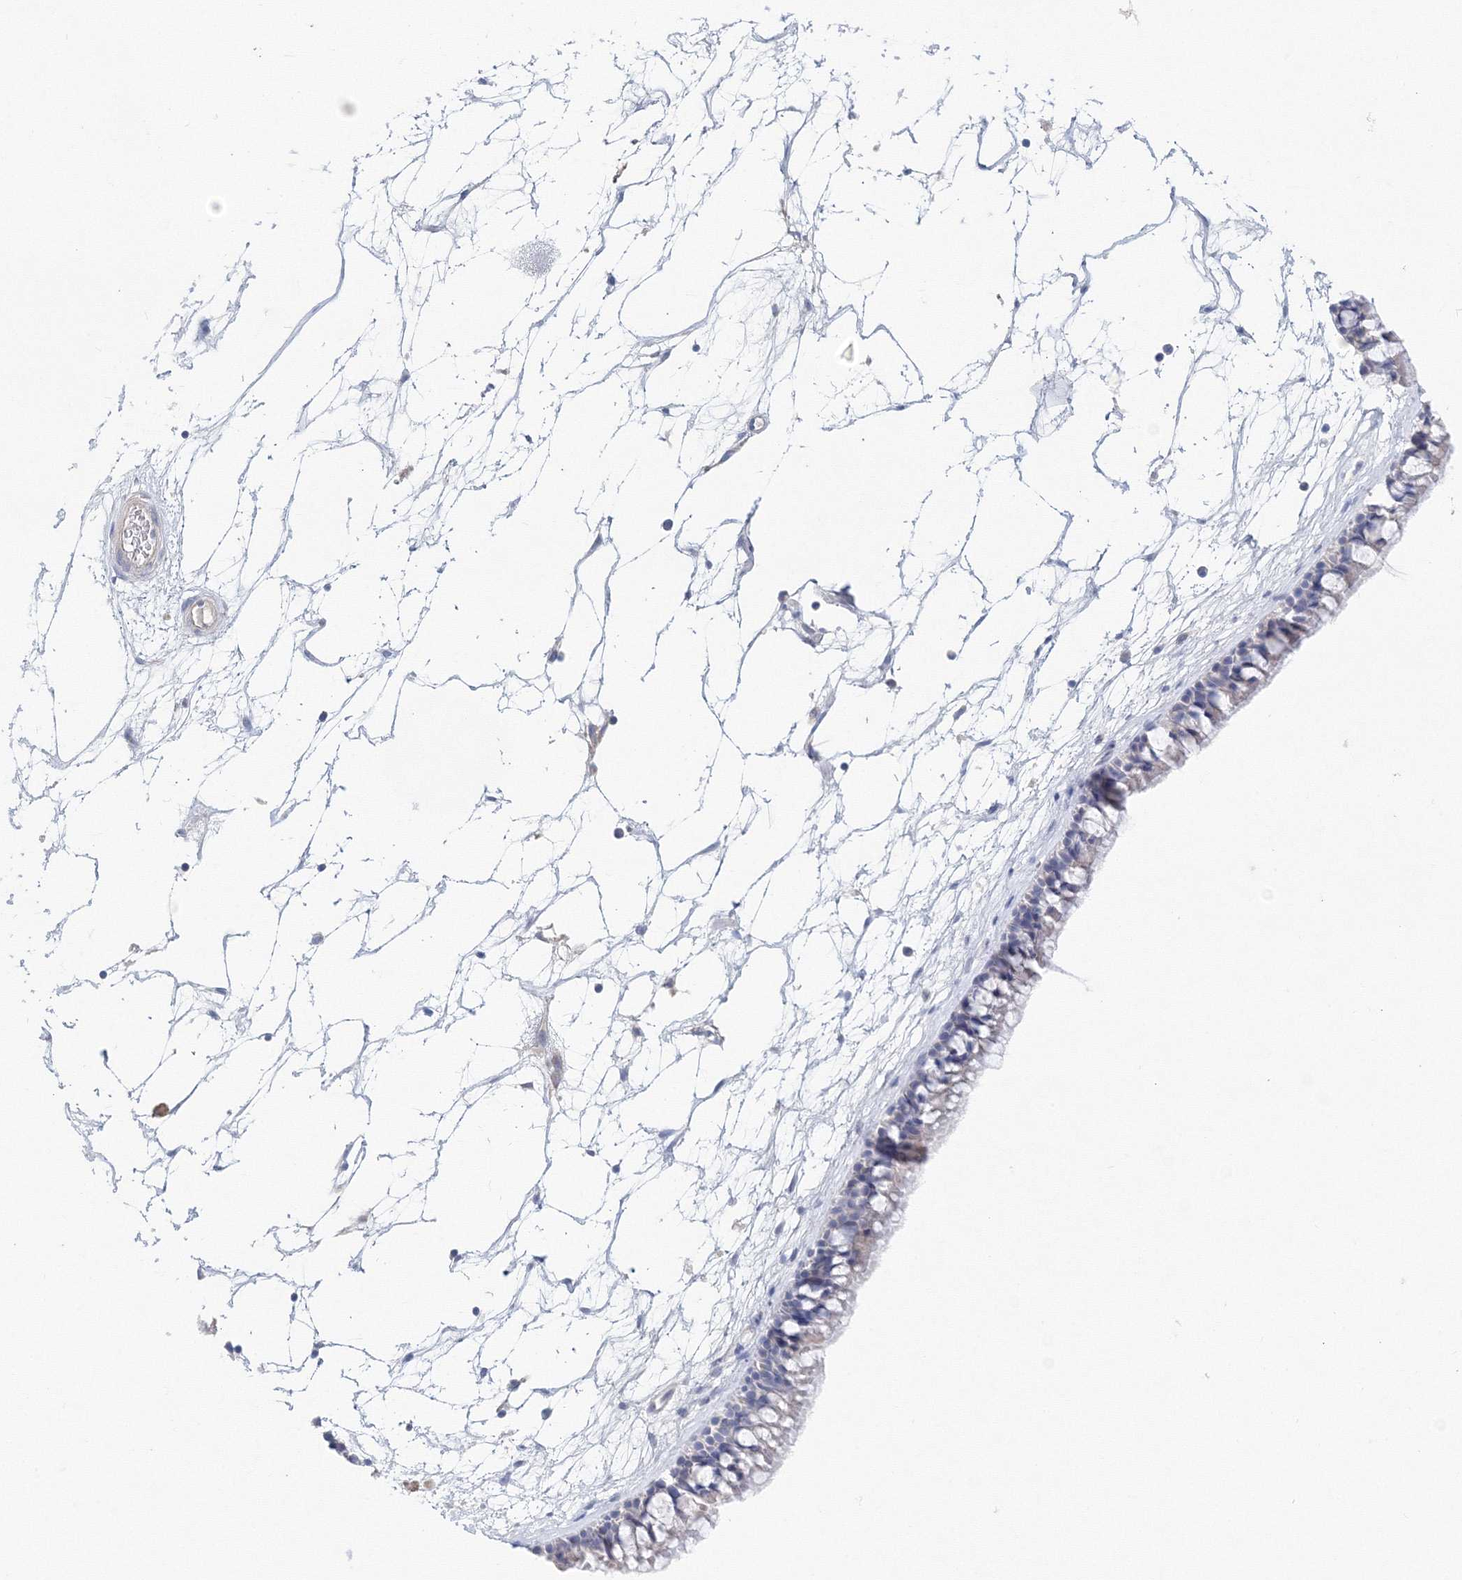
{"staining": {"intensity": "negative", "quantity": "none", "location": "none"}, "tissue": "nasopharynx", "cell_type": "Respiratory epithelial cells", "image_type": "normal", "snomed": [{"axis": "morphology", "description": "Normal tissue, NOS"}, {"axis": "topography", "description": "Nasopharynx"}], "caption": "Immunohistochemistry (IHC) of benign nasopharynx shows no staining in respiratory epithelial cells. The staining is performed using DAB brown chromogen with nuclei counter-stained in using hematoxylin.", "gene": "LRRIQ4", "patient": {"sex": "male", "age": 64}}